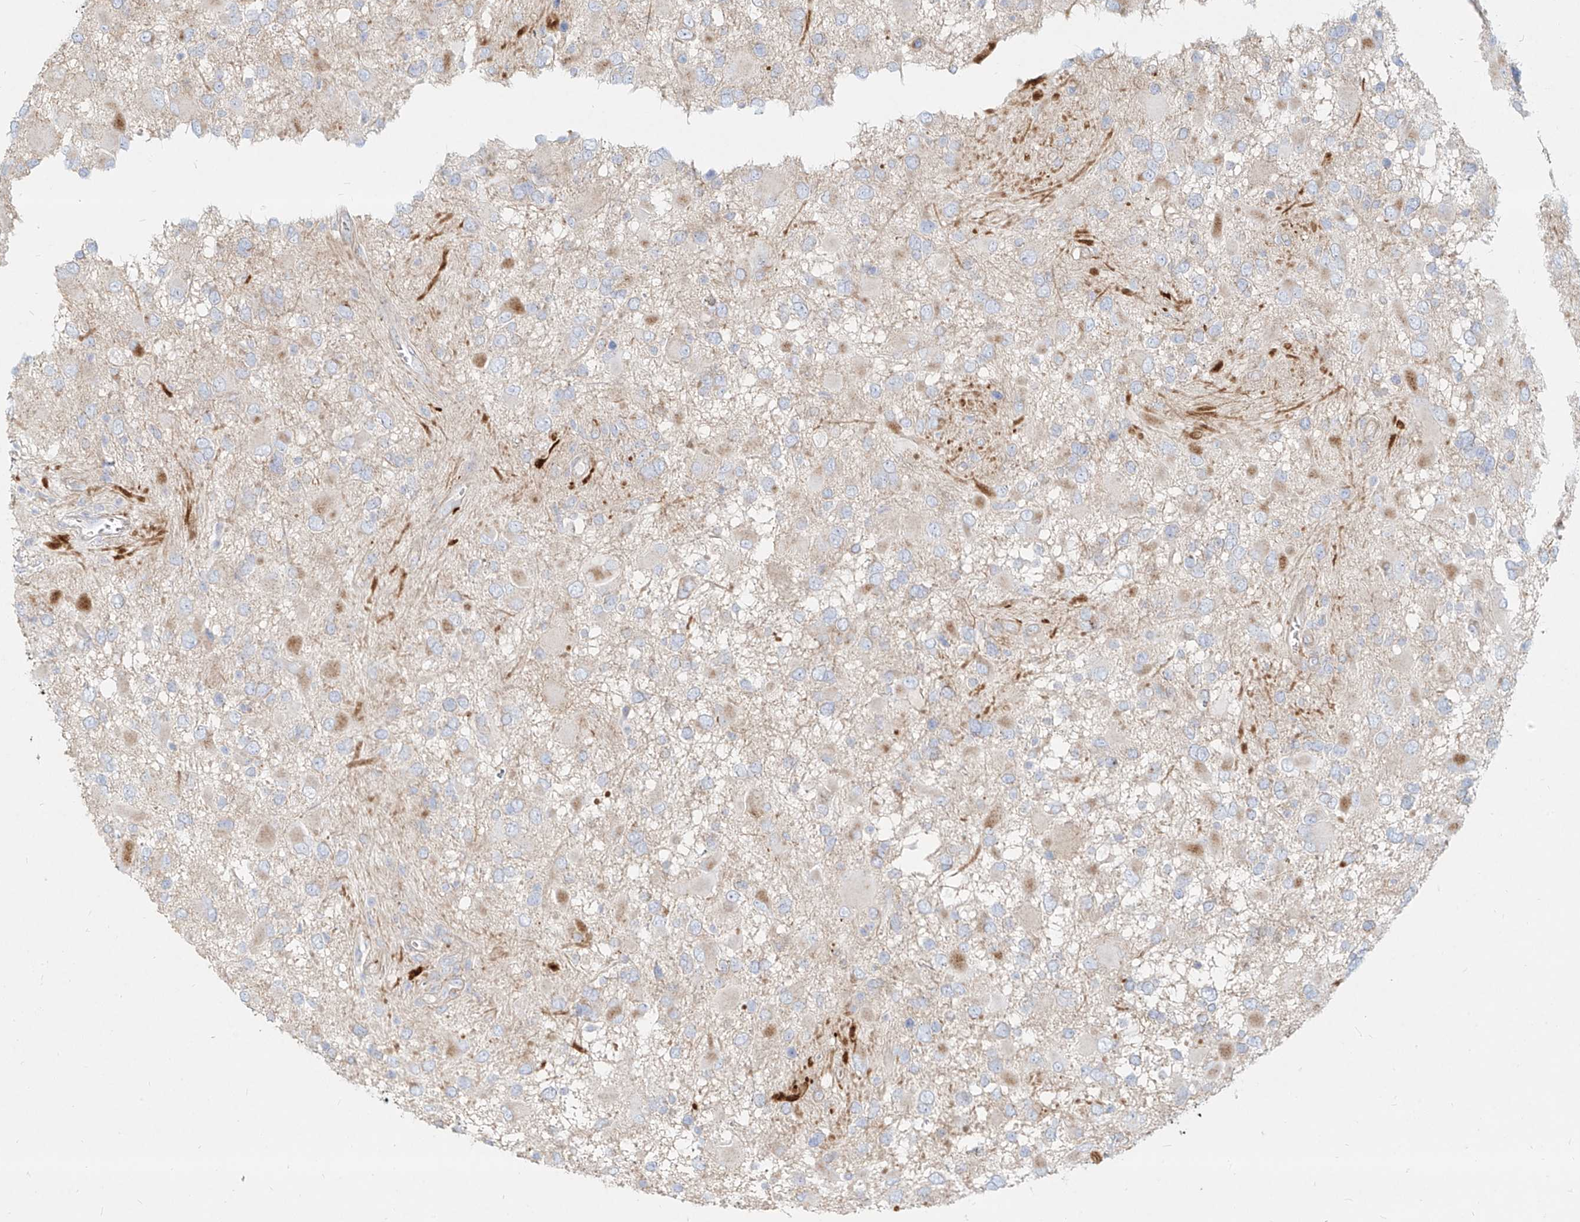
{"staining": {"intensity": "negative", "quantity": "none", "location": "none"}, "tissue": "glioma", "cell_type": "Tumor cells", "image_type": "cancer", "snomed": [{"axis": "morphology", "description": "Glioma, malignant, High grade"}, {"axis": "topography", "description": "Brain"}], "caption": "Tumor cells show no significant protein positivity in malignant high-grade glioma.", "gene": "MTX2", "patient": {"sex": "male", "age": 53}}